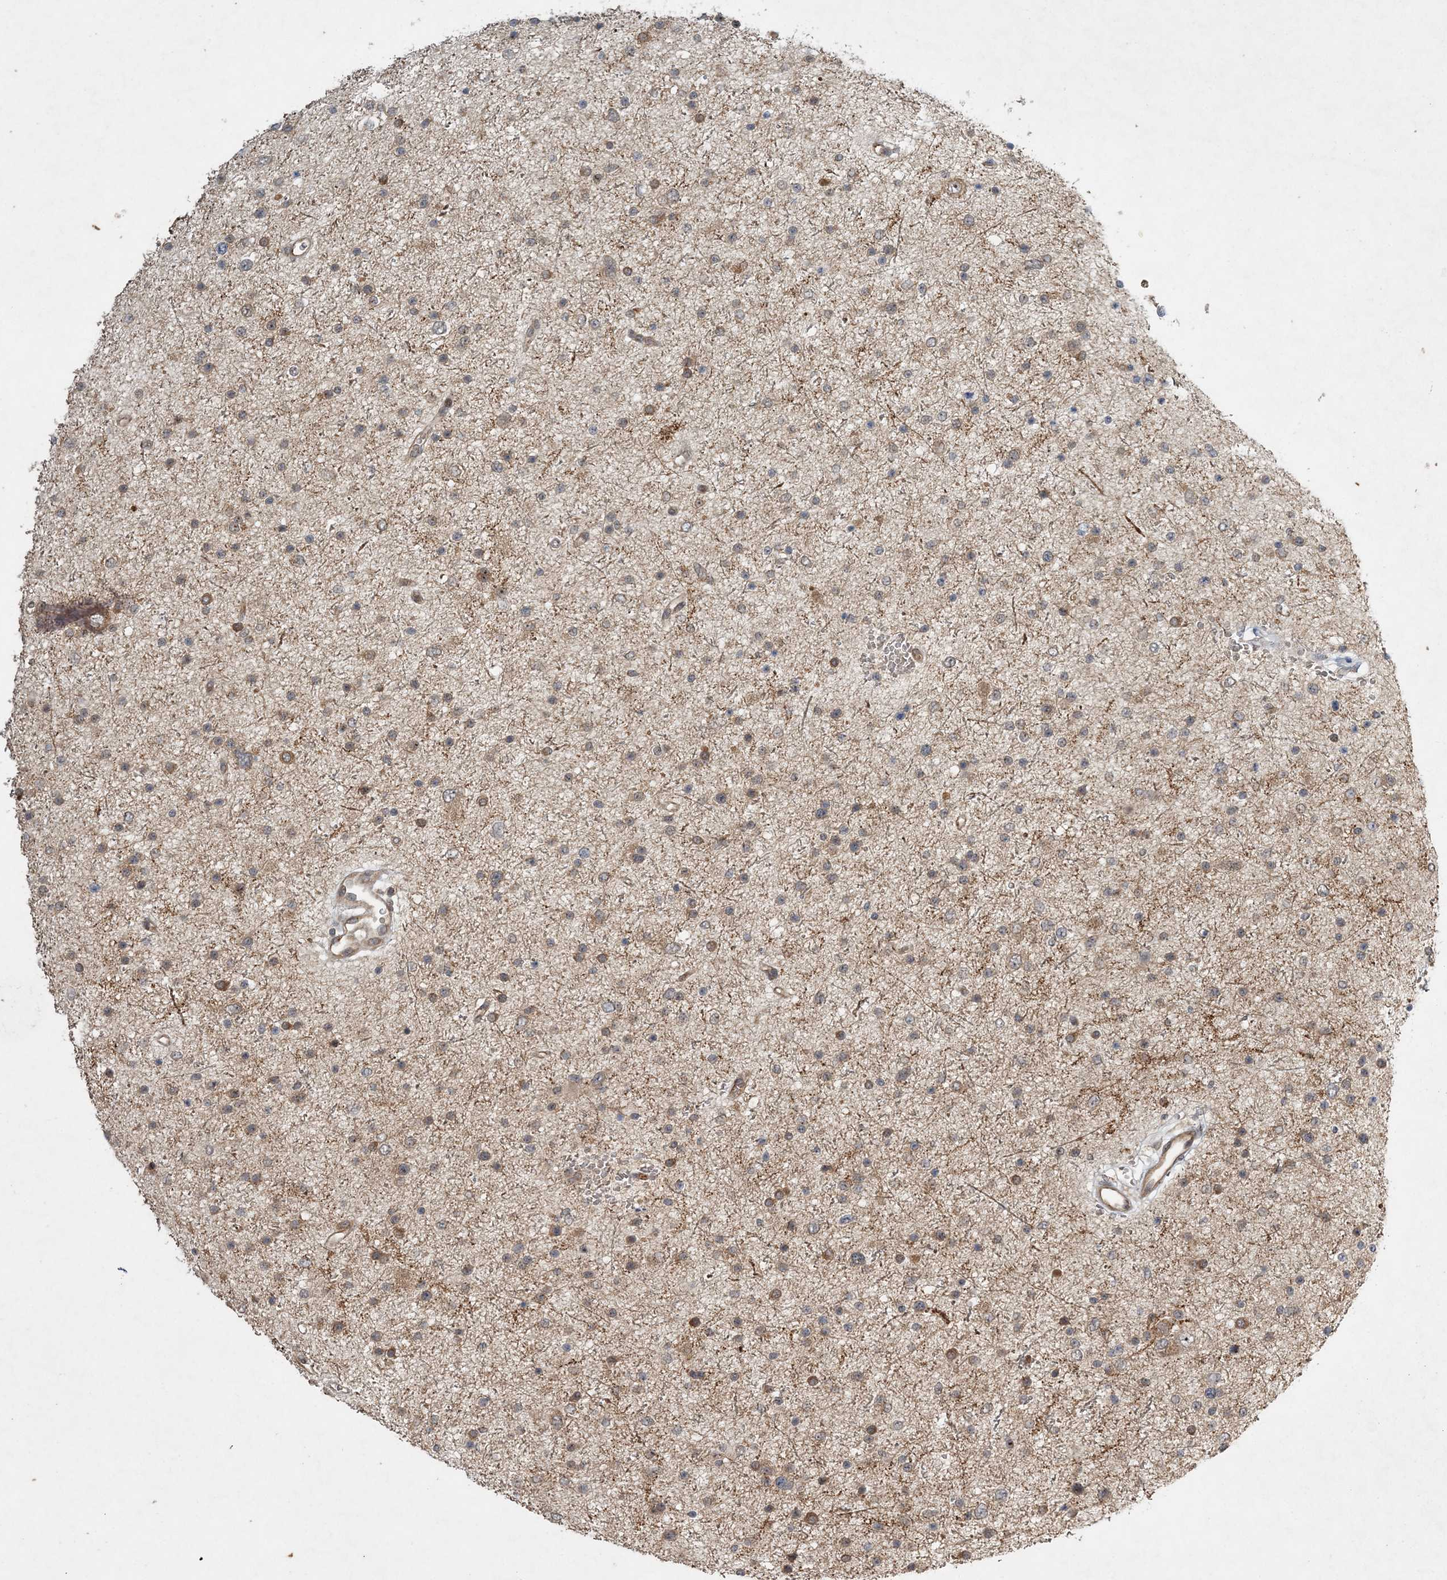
{"staining": {"intensity": "negative", "quantity": "none", "location": "none"}, "tissue": "glioma", "cell_type": "Tumor cells", "image_type": "cancer", "snomed": [{"axis": "morphology", "description": "Glioma, malignant, Low grade"}, {"axis": "topography", "description": "Brain"}], "caption": "Malignant glioma (low-grade) was stained to show a protein in brown. There is no significant staining in tumor cells.", "gene": "UBTD2", "patient": {"sex": "female", "age": 37}}